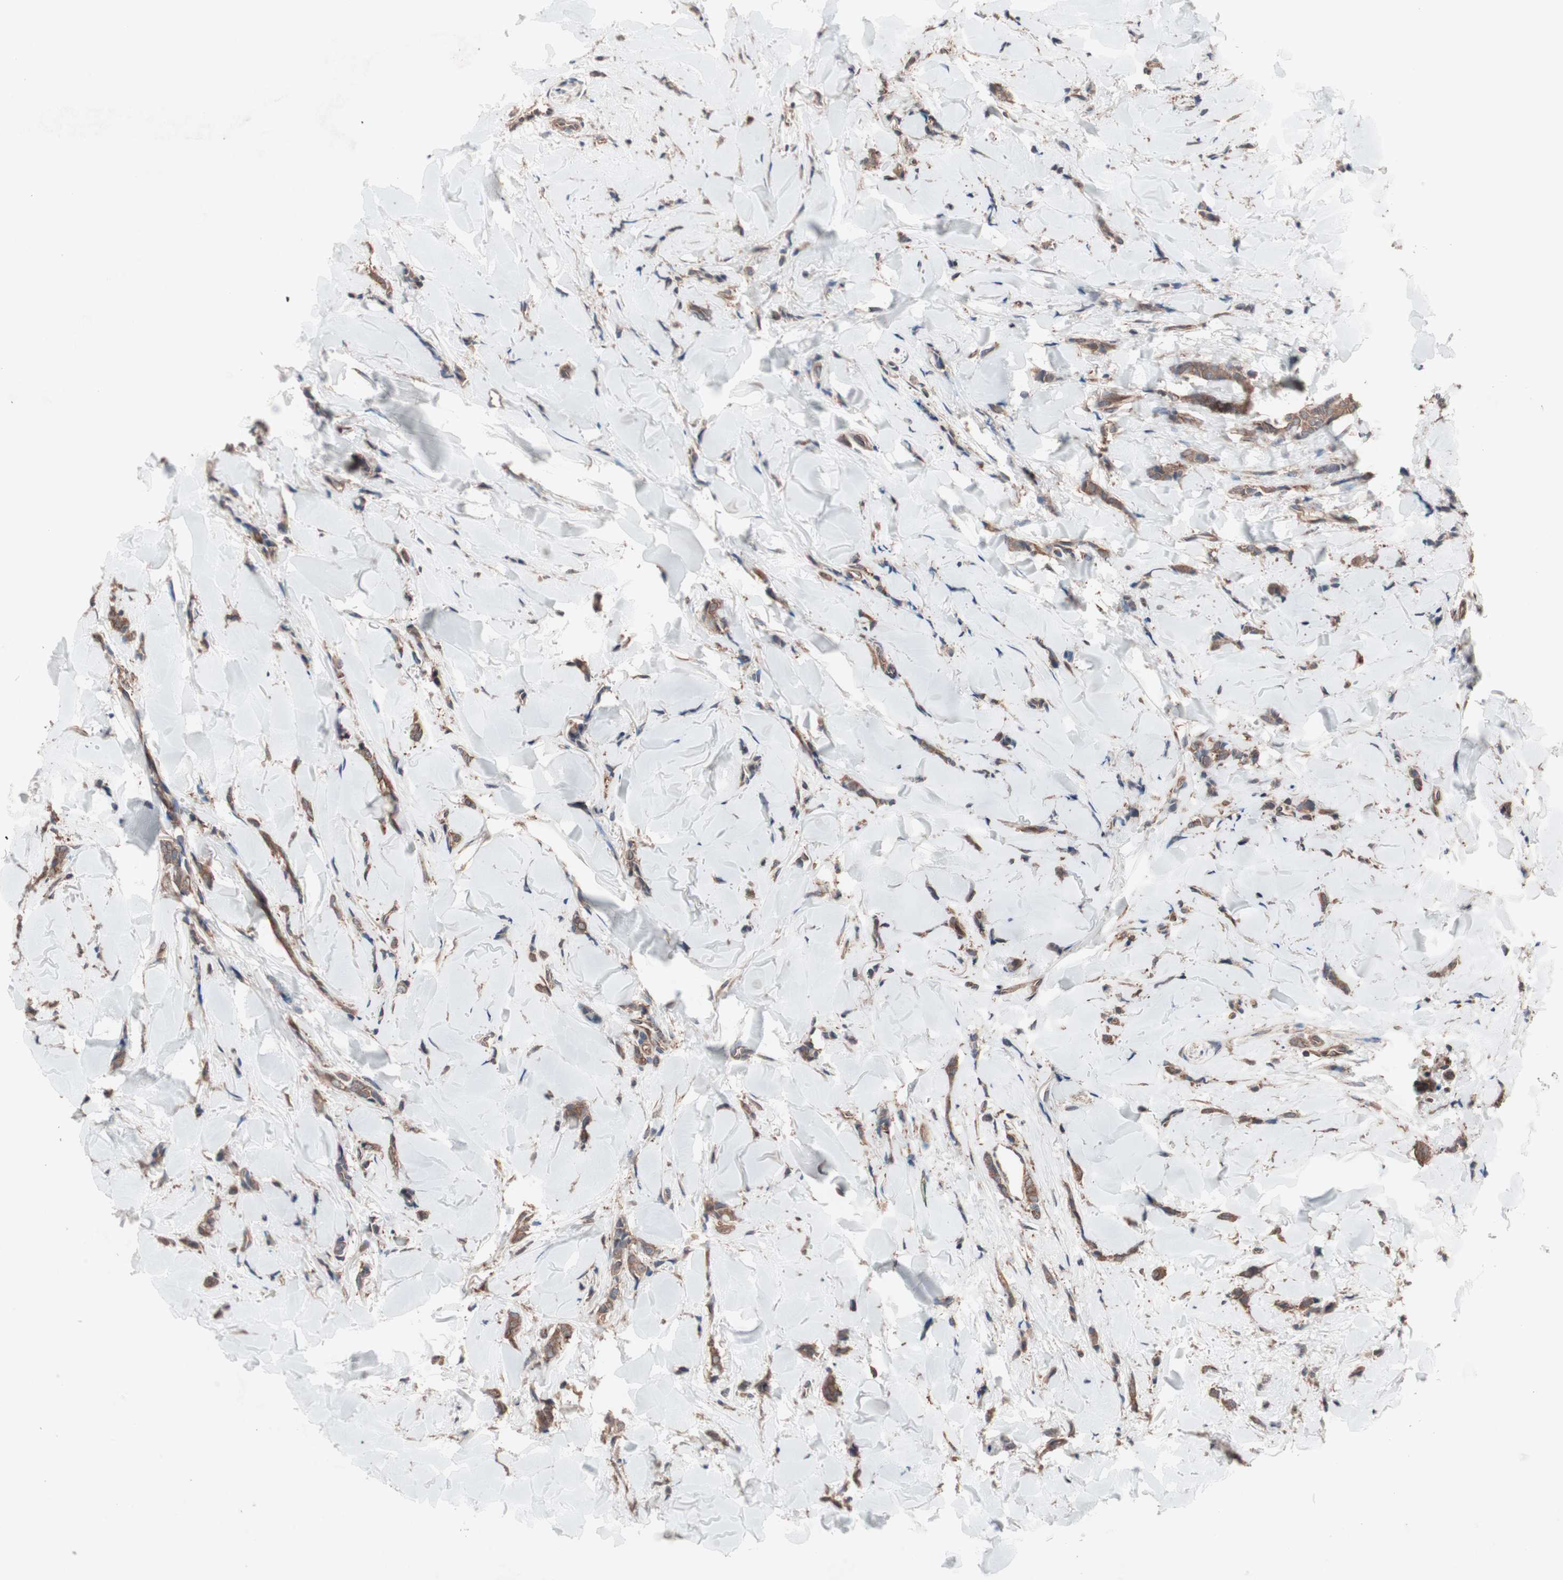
{"staining": {"intensity": "moderate", "quantity": ">75%", "location": "cytoplasmic/membranous"}, "tissue": "breast cancer", "cell_type": "Tumor cells", "image_type": "cancer", "snomed": [{"axis": "morphology", "description": "Lobular carcinoma"}, {"axis": "topography", "description": "Skin"}, {"axis": "topography", "description": "Breast"}], "caption": "Tumor cells demonstrate medium levels of moderate cytoplasmic/membranous positivity in approximately >75% of cells in lobular carcinoma (breast).", "gene": "ATG7", "patient": {"sex": "female", "age": 46}}